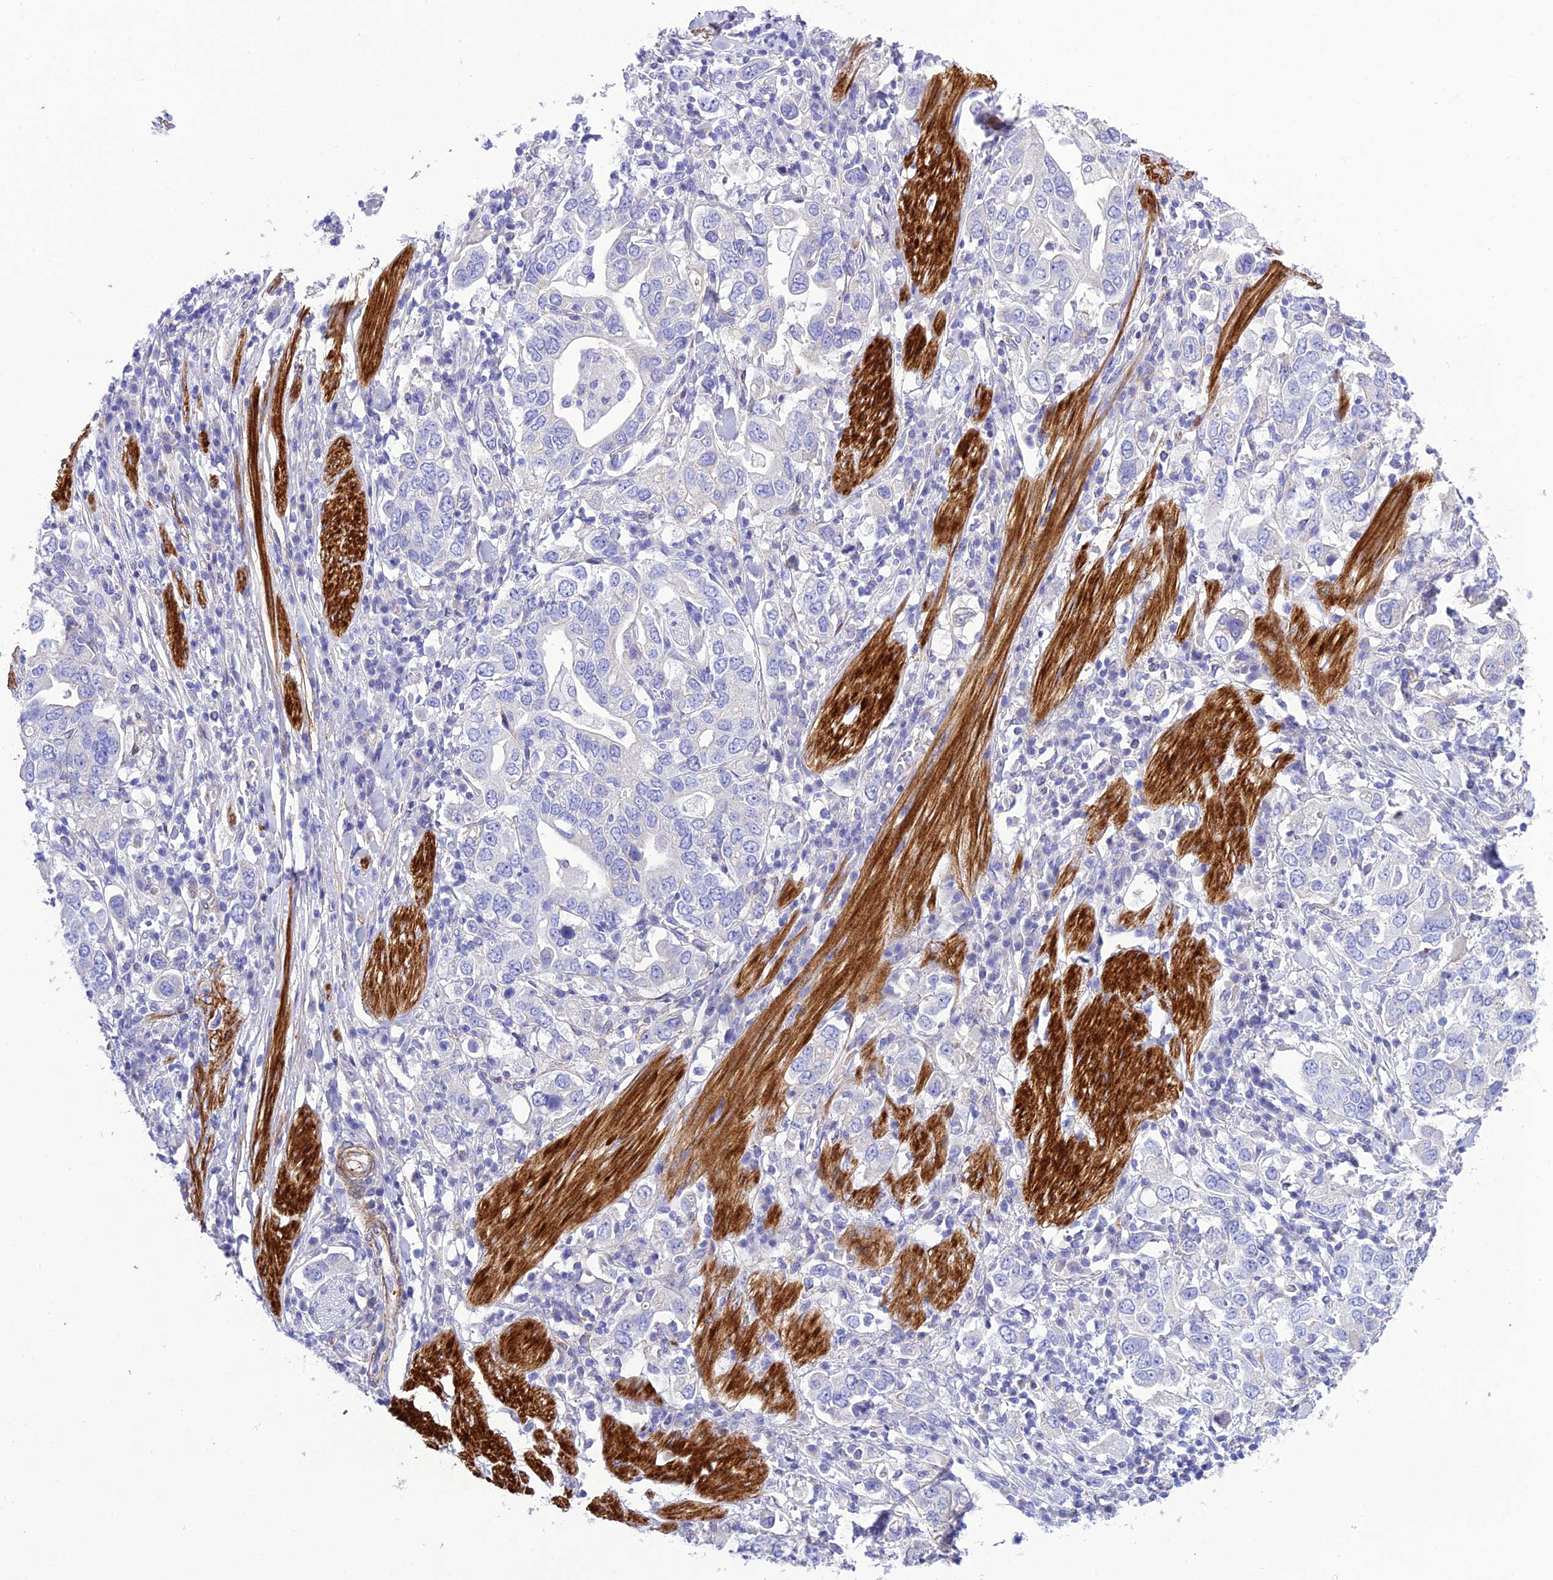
{"staining": {"intensity": "negative", "quantity": "none", "location": "none"}, "tissue": "stomach cancer", "cell_type": "Tumor cells", "image_type": "cancer", "snomed": [{"axis": "morphology", "description": "Adenocarcinoma, NOS"}, {"axis": "topography", "description": "Stomach, upper"}], "caption": "Tumor cells are negative for brown protein staining in stomach cancer (adenocarcinoma).", "gene": "FRA10AC1", "patient": {"sex": "male", "age": 62}}